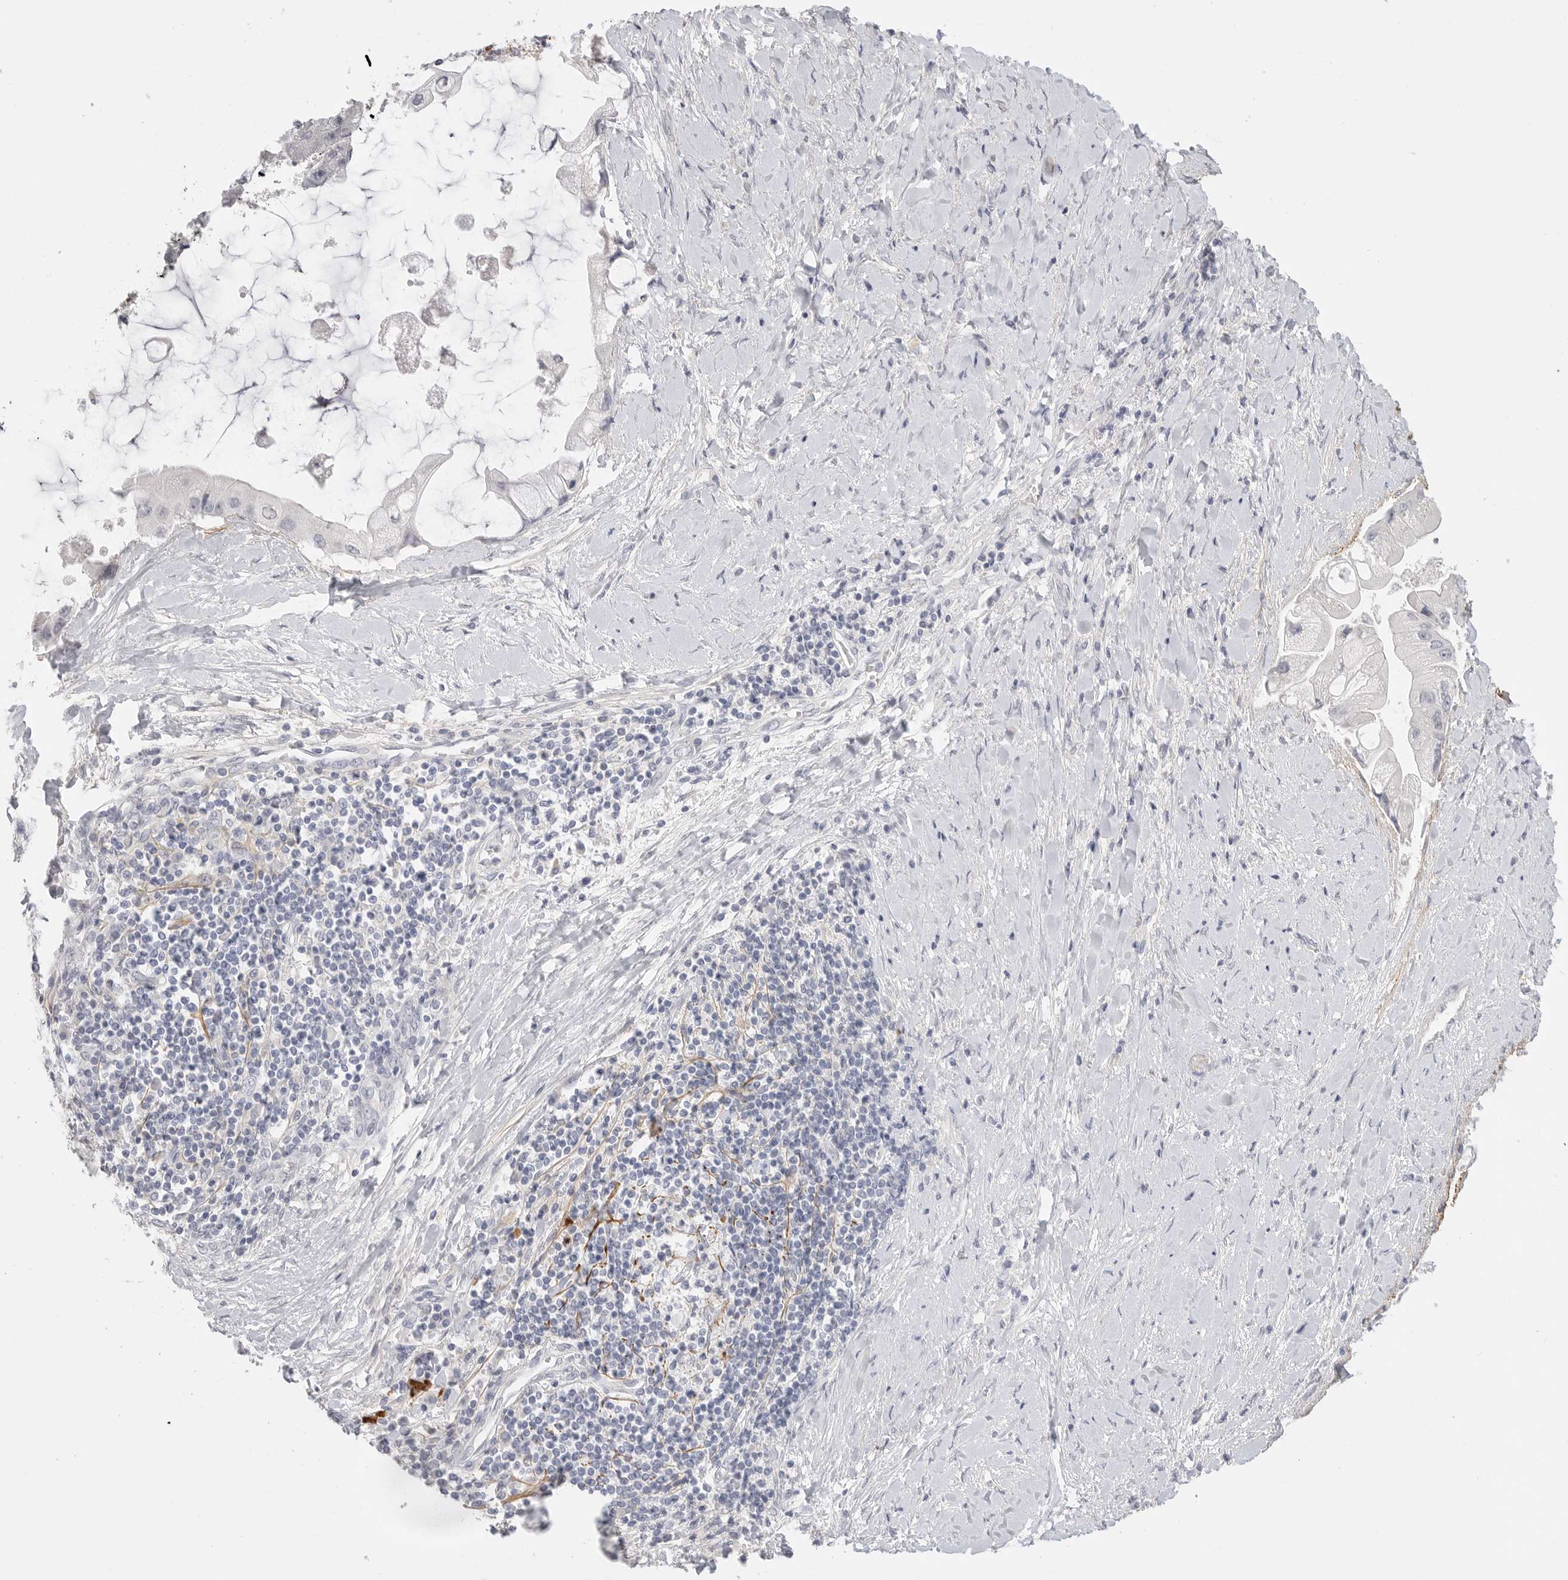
{"staining": {"intensity": "negative", "quantity": "none", "location": "none"}, "tissue": "liver cancer", "cell_type": "Tumor cells", "image_type": "cancer", "snomed": [{"axis": "morphology", "description": "Cholangiocarcinoma"}, {"axis": "topography", "description": "Liver"}], "caption": "DAB (3,3'-diaminobenzidine) immunohistochemical staining of cholangiocarcinoma (liver) demonstrates no significant staining in tumor cells. (Immunohistochemistry, brightfield microscopy, high magnification).", "gene": "FBN2", "patient": {"sex": "male", "age": 50}}